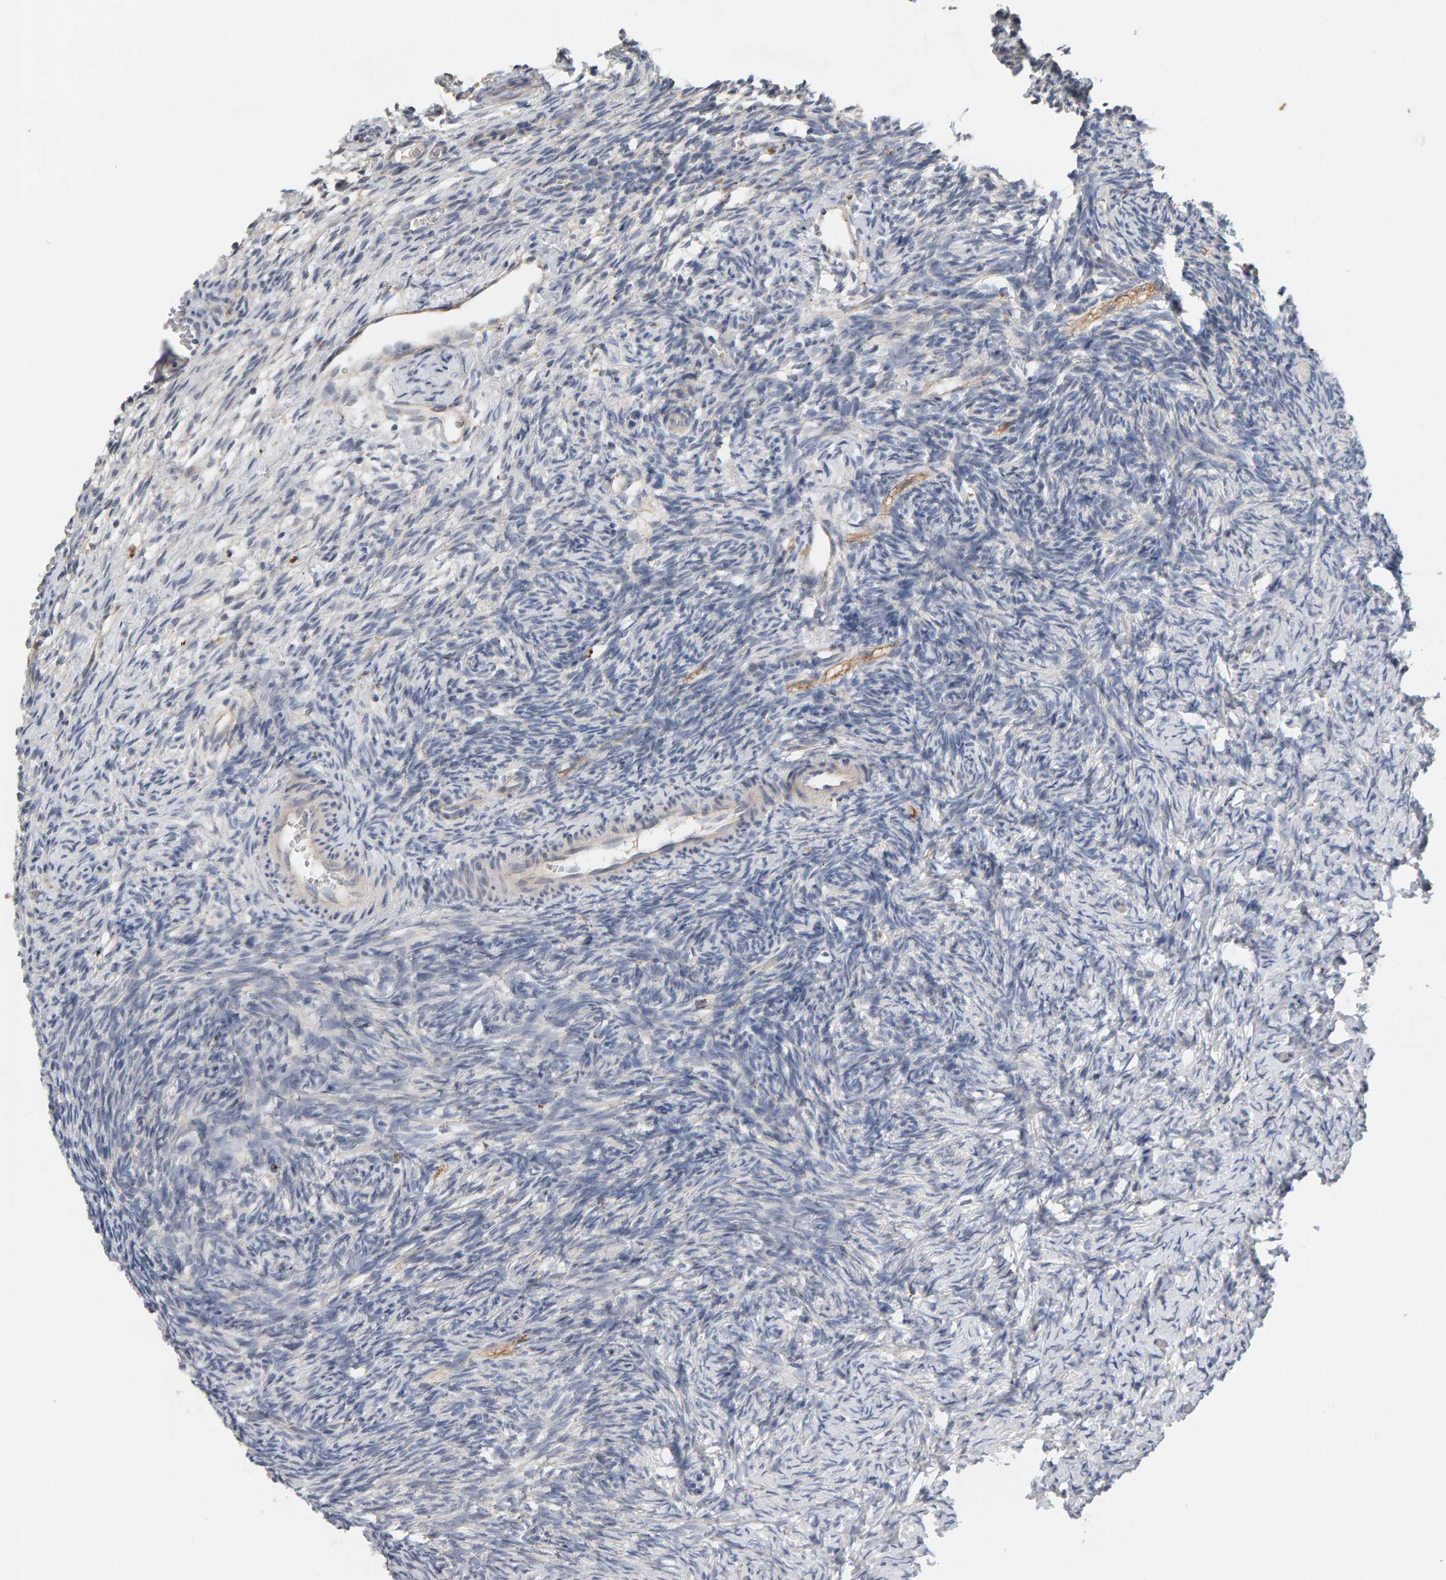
{"staining": {"intensity": "moderate", "quantity": ">75%", "location": "cytoplasmic/membranous"}, "tissue": "ovary", "cell_type": "Follicle cells", "image_type": "normal", "snomed": [{"axis": "morphology", "description": "Normal tissue, NOS"}, {"axis": "topography", "description": "Ovary"}], "caption": "Ovary stained with DAB (3,3'-diaminobenzidine) IHC displays medium levels of moderate cytoplasmic/membranous expression in approximately >75% of follicle cells. The protein is shown in brown color, while the nuclei are stained blue.", "gene": "IPPK", "patient": {"sex": "female", "age": 34}}